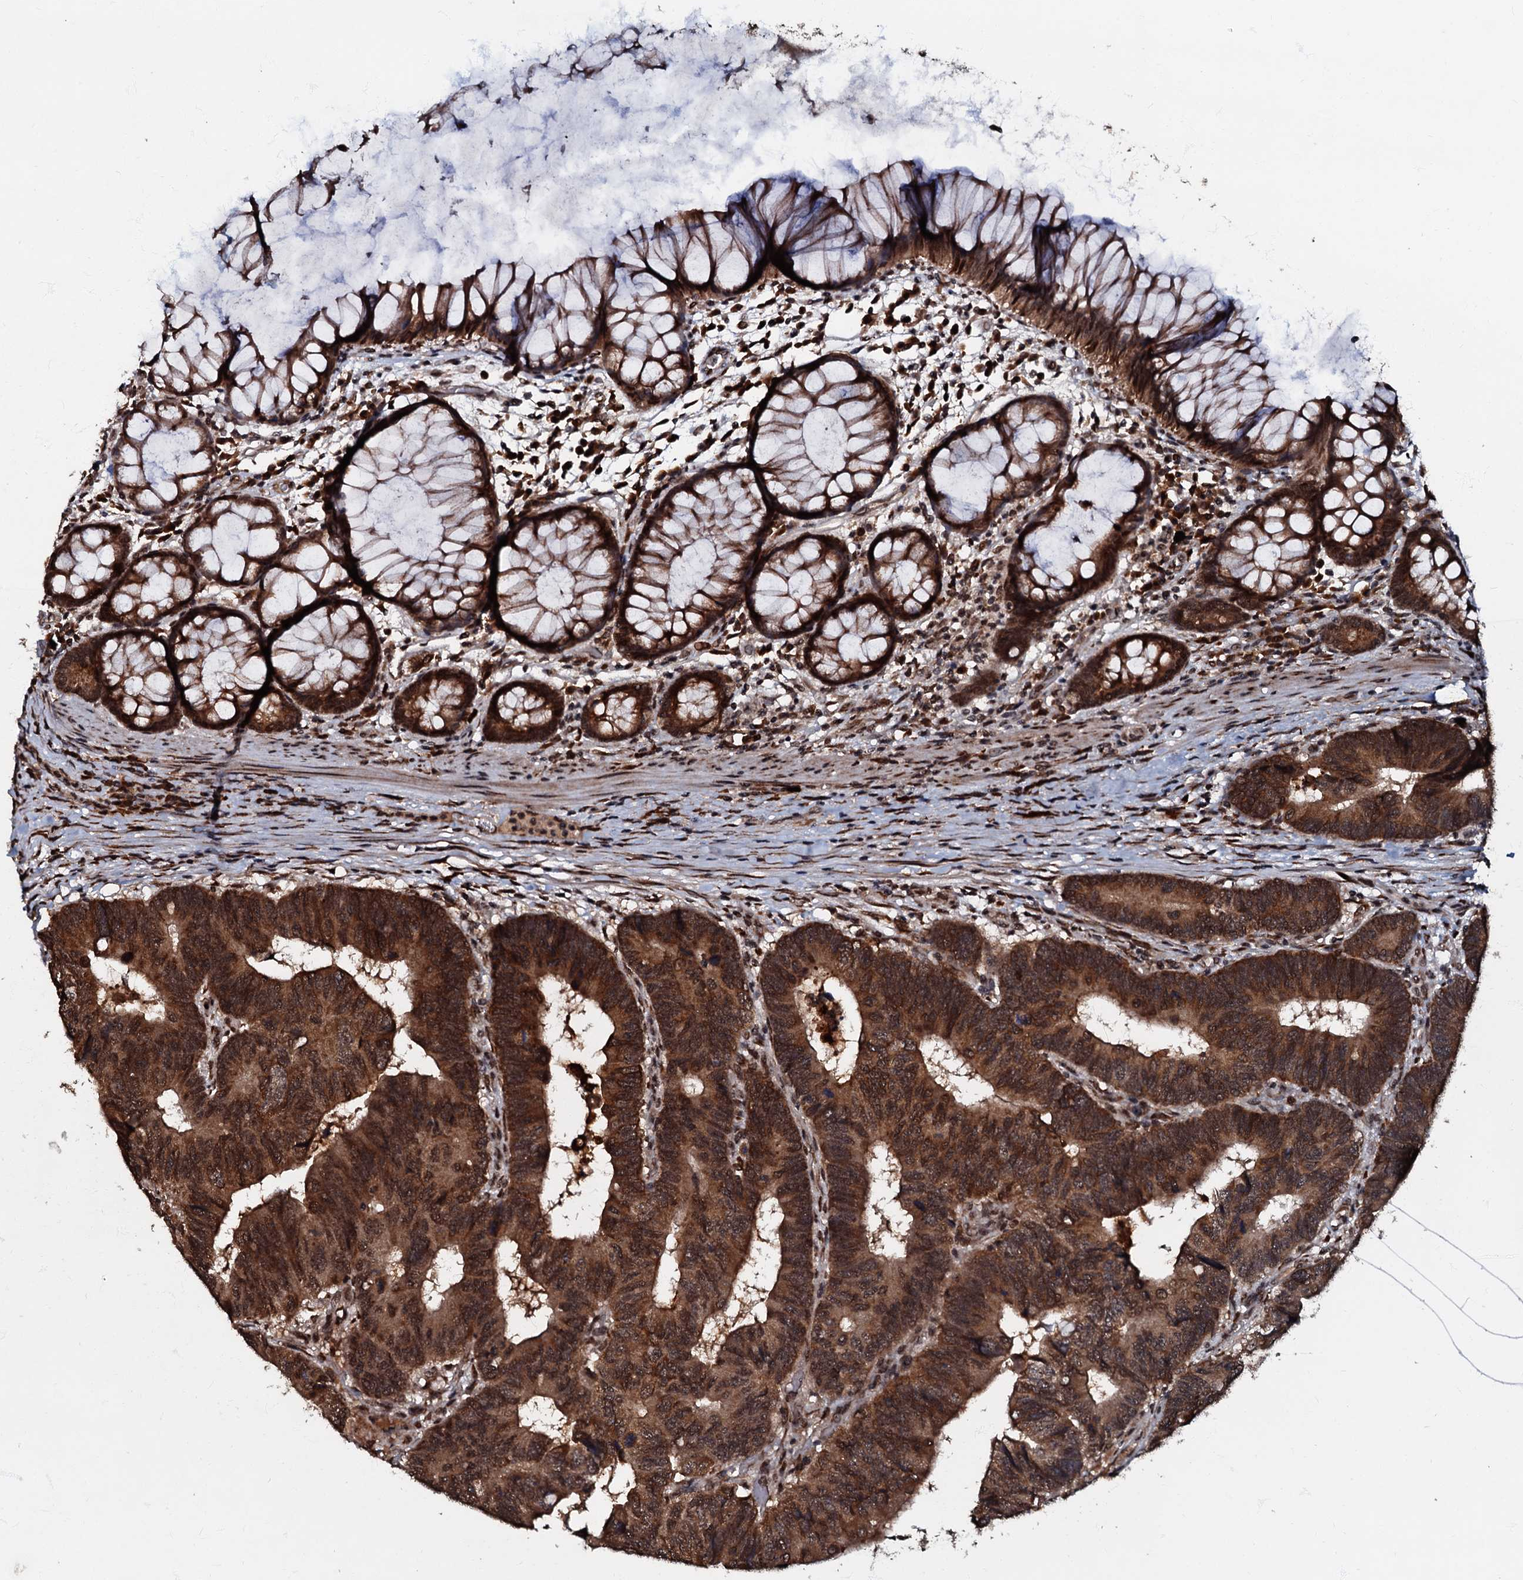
{"staining": {"intensity": "strong", "quantity": ">75%", "location": "cytoplasmic/membranous,nuclear"}, "tissue": "colorectal cancer", "cell_type": "Tumor cells", "image_type": "cancer", "snomed": [{"axis": "morphology", "description": "Adenocarcinoma, NOS"}, {"axis": "topography", "description": "Colon"}], "caption": "DAB (3,3'-diaminobenzidine) immunohistochemical staining of colorectal cancer (adenocarcinoma) displays strong cytoplasmic/membranous and nuclear protein staining in about >75% of tumor cells.", "gene": "C18orf32", "patient": {"sex": "female", "age": 67}}